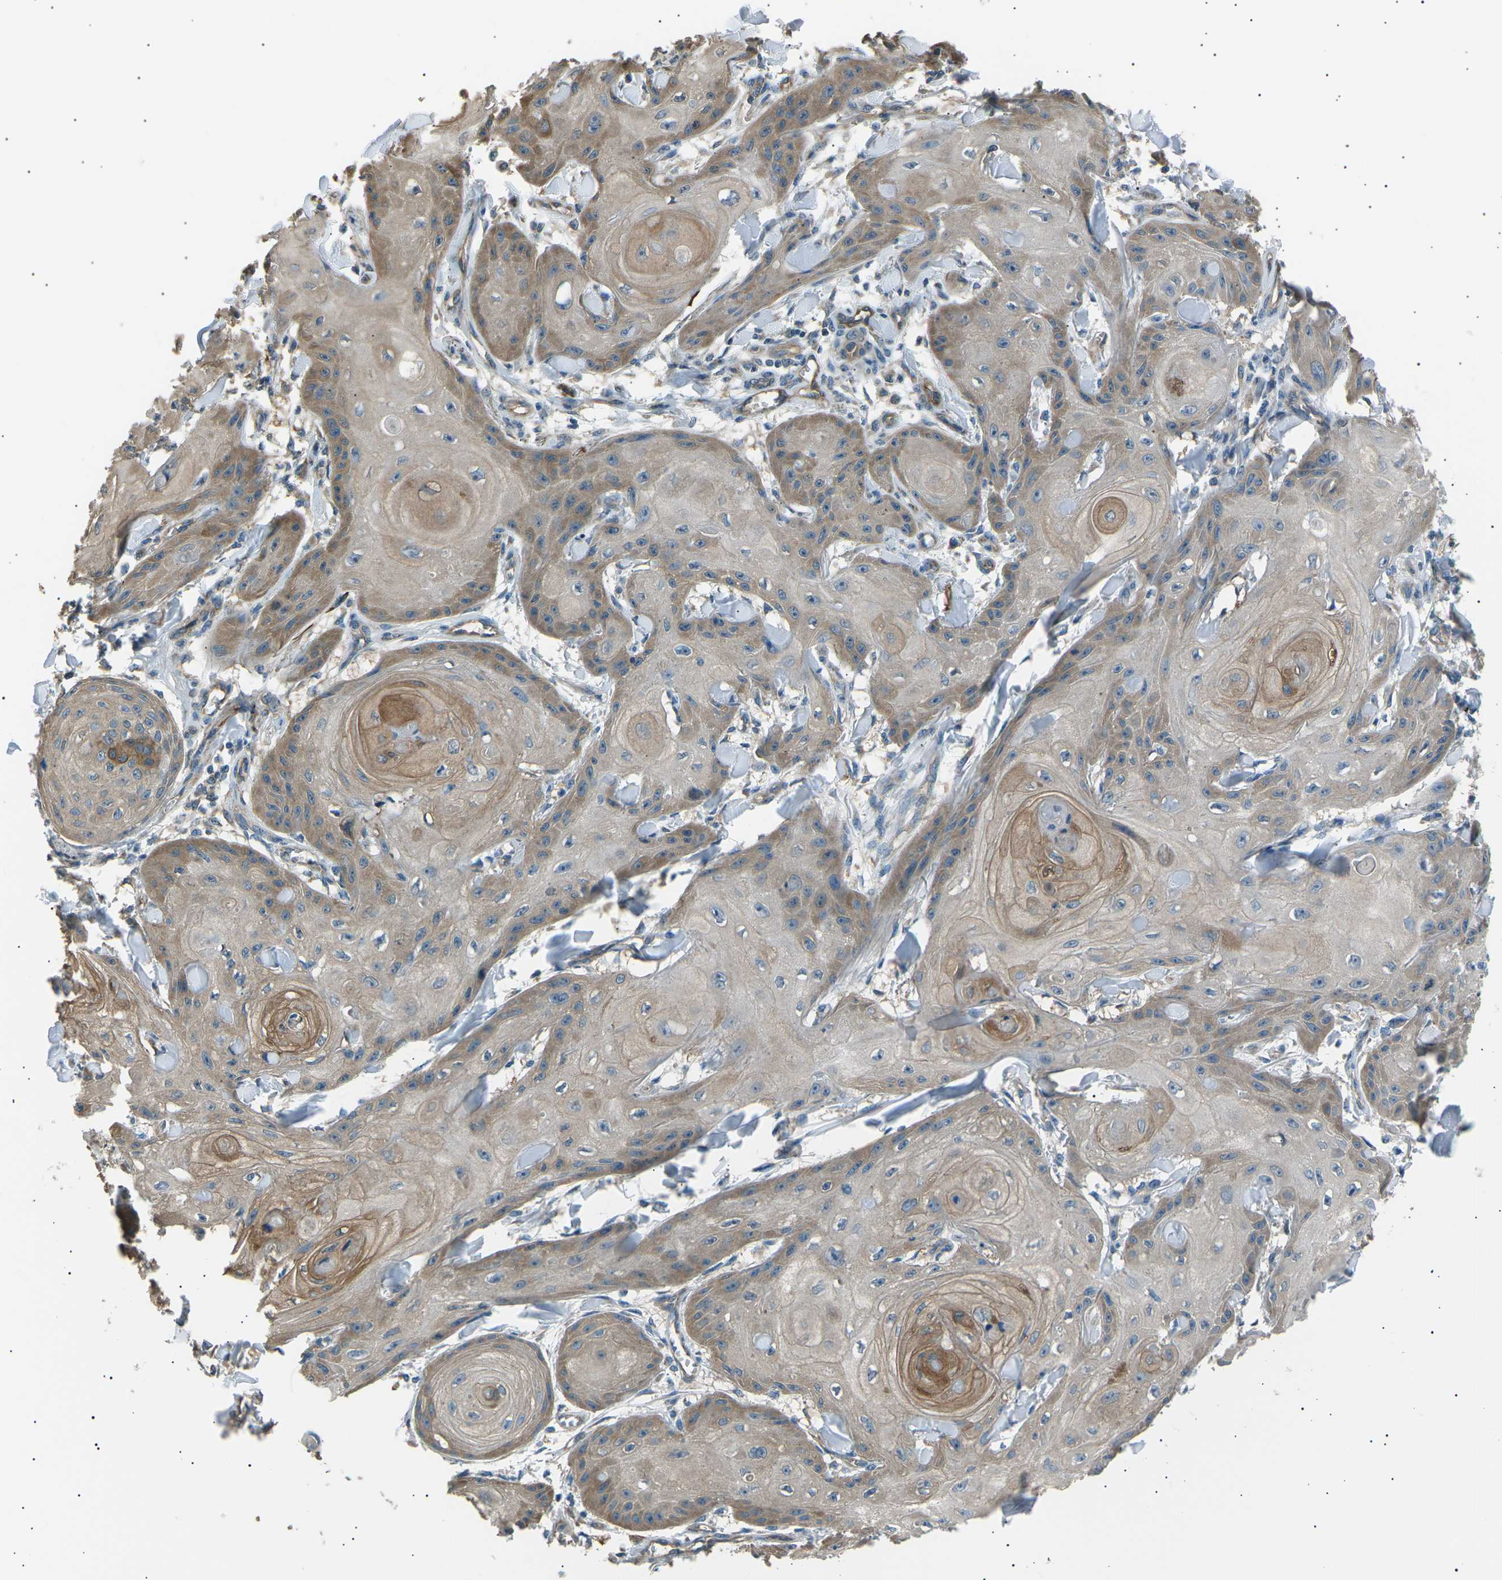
{"staining": {"intensity": "moderate", "quantity": "25%-75%", "location": "cytoplasmic/membranous"}, "tissue": "skin cancer", "cell_type": "Tumor cells", "image_type": "cancer", "snomed": [{"axis": "morphology", "description": "Squamous cell carcinoma, NOS"}, {"axis": "topography", "description": "Skin"}], "caption": "An immunohistochemistry (IHC) photomicrograph of neoplastic tissue is shown. Protein staining in brown labels moderate cytoplasmic/membranous positivity in skin cancer within tumor cells. Using DAB (3,3'-diaminobenzidine) (brown) and hematoxylin (blue) stains, captured at high magnification using brightfield microscopy.", "gene": "SLK", "patient": {"sex": "male", "age": 74}}